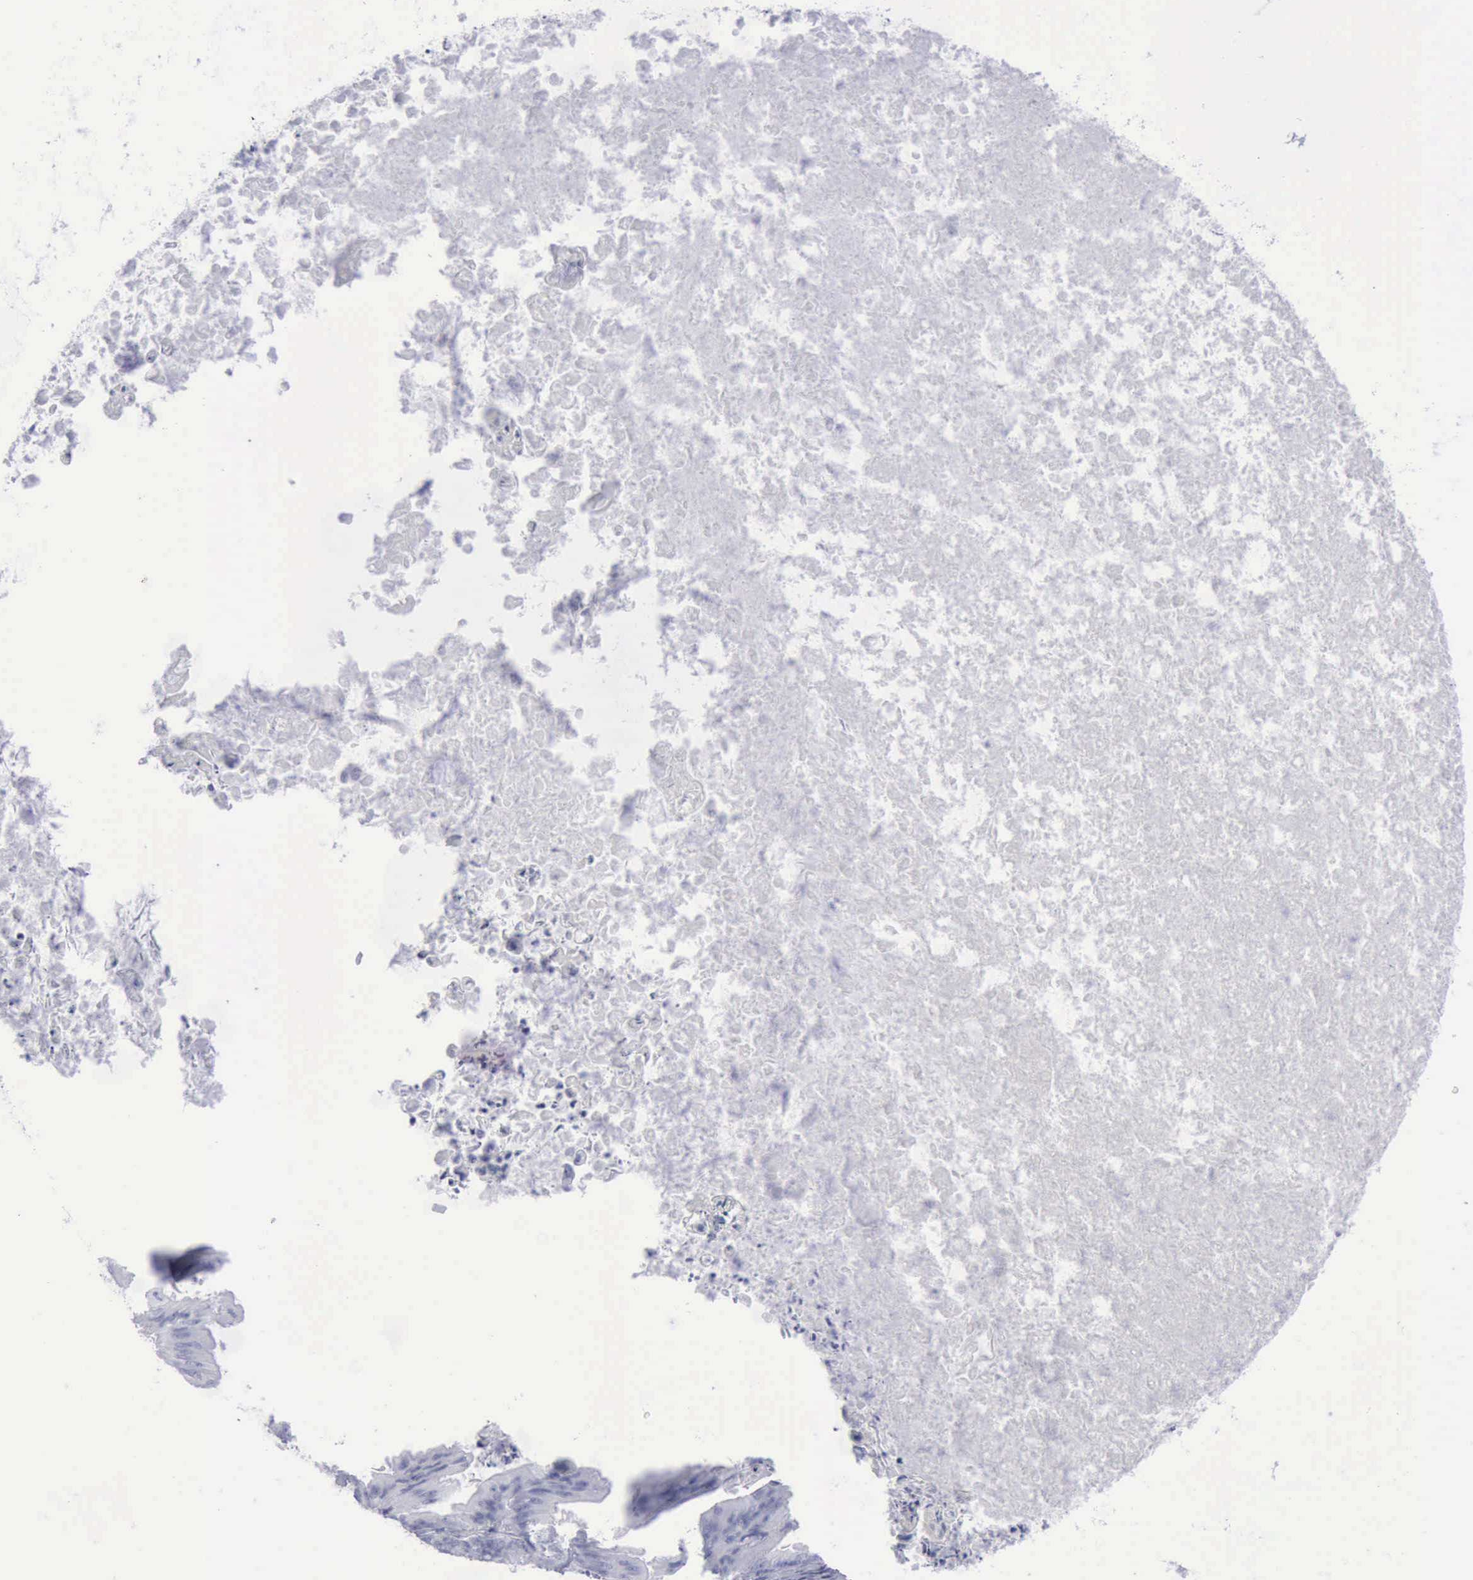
{"staining": {"intensity": "negative", "quantity": "none", "location": "none"}, "tissue": "ovarian cancer", "cell_type": "Tumor cells", "image_type": "cancer", "snomed": [{"axis": "morphology", "description": "Cystadenocarcinoma, mucinous, NOS"}, {"axis": "topography", "description": "Ovary"}], "caption": "An IHC photomicrograph of ovarian mucinous cystadenocarcinoma is shown. There is no staining in tumor cells of ovarian mucinous cystadenocarcinoma.", "gene": "KRT13", "patient": {"sex": "female", "age": 37}}